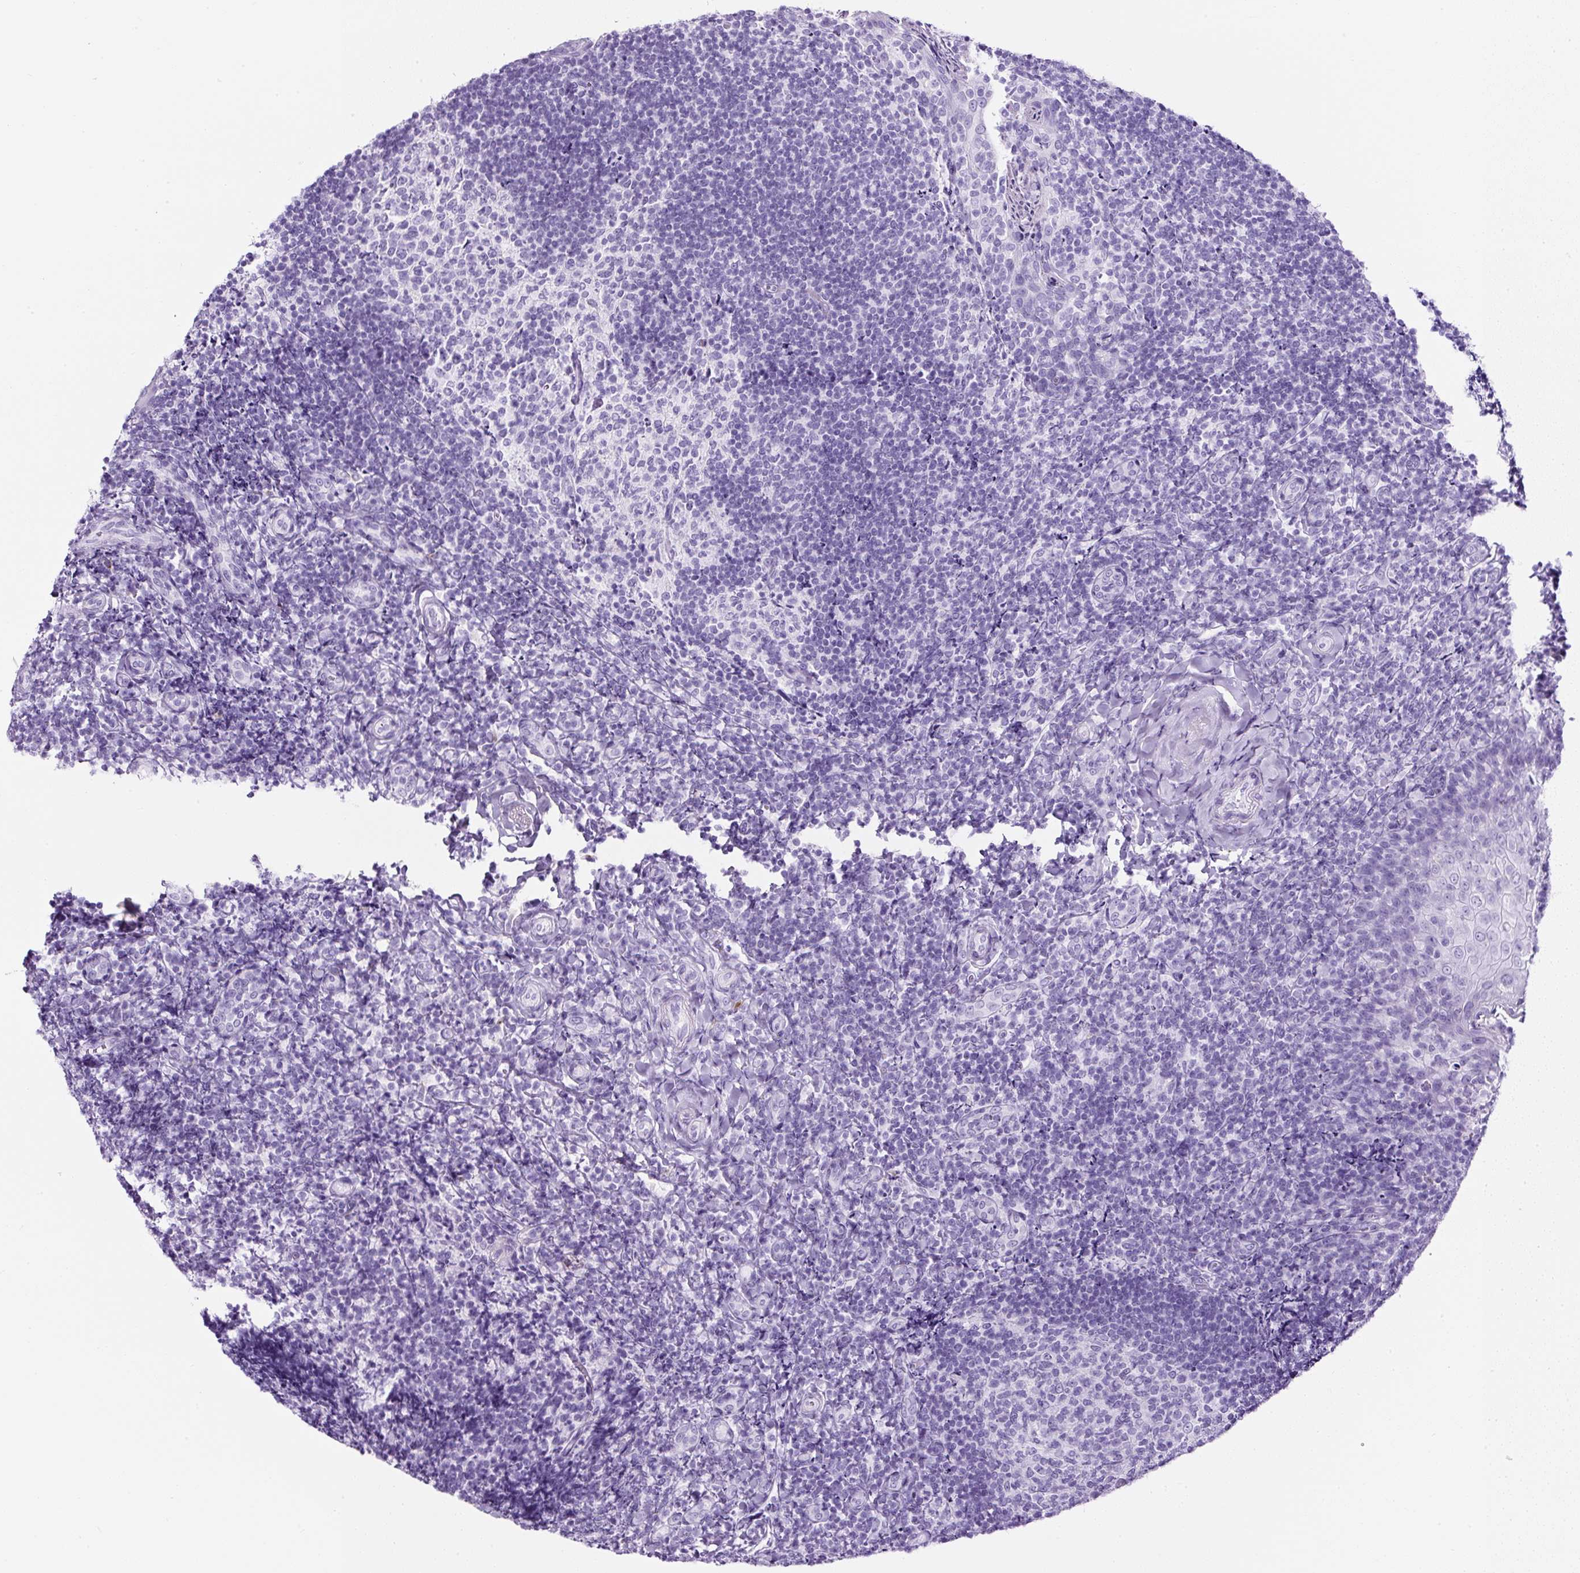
{"staining": {"intensity": "negative", "quantity": "none", "location": "none"}, "tissue": "tonsil", "cell_type": "Germinal center cells", "image_type": "normal", "snomed": [{"axis": "morphology", "description": "Normal tissue, NOS"}, {"axis": "topography", "description": "Tonsil"}], "caption": "High power microscopy histopathology image of an immunohistochemistry photomicrograph of normal tonsil, revealing no significant expression in germinal center cells. (Brightfield microscopy of DAB (3,3'-diaminobenzidine) IHC at high magnification).", "gene": "TMEM200B", "patient": {"sex": "female", "age": 10}}